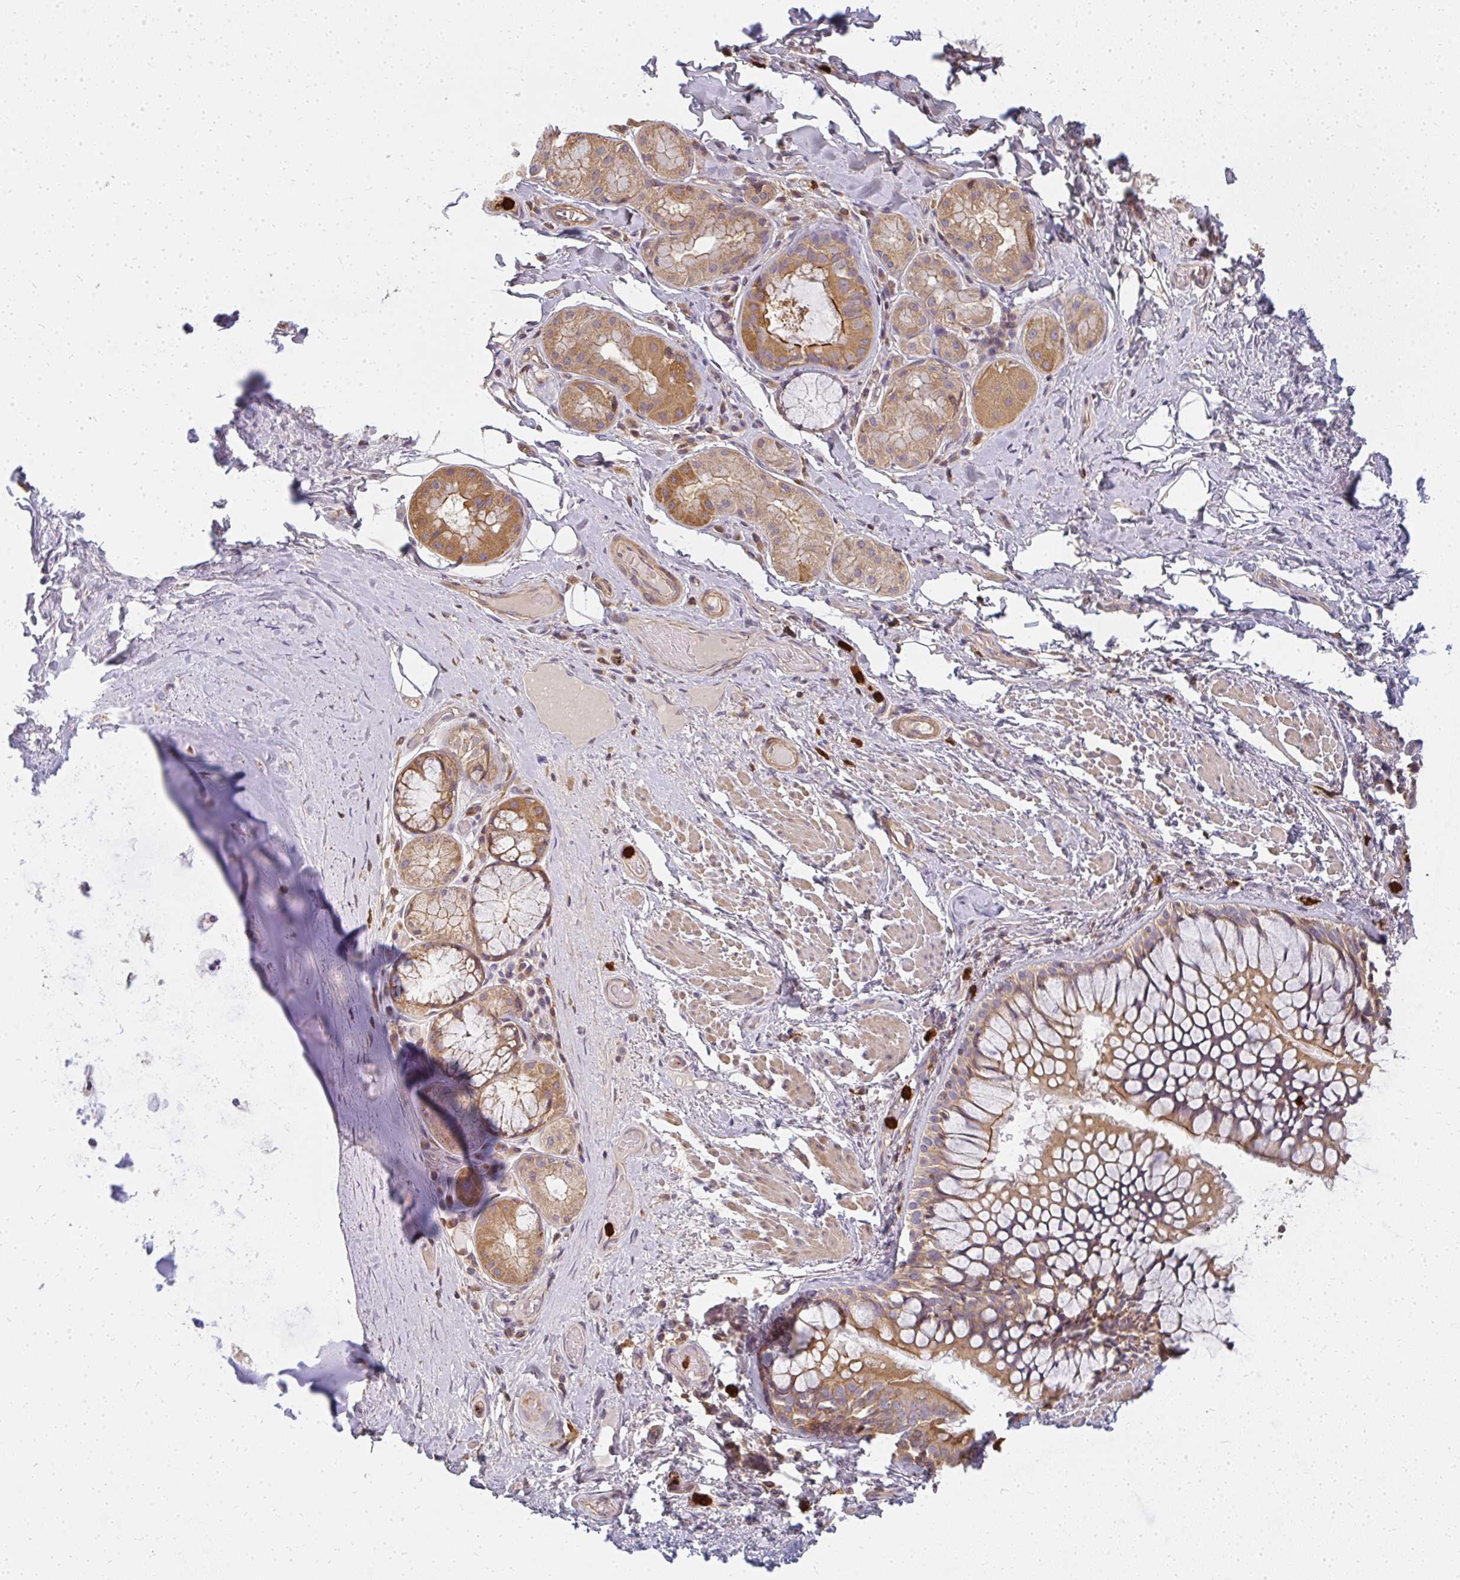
{"staining": {"intensity": "negative", "quantity": "none", "location": "none"}, "tissue": "adipose tissue", "cell_type": "Adipocytes", "image_type": "normal", "snomed": [{"axis": "morphology", "description": "Normal tissue, NOS"}, {"axis": "topography", "description": "Cartilage tissue"}, {"axis": "topography", "description": "Bronchus"}], "caption": "High power microscopy image of an immunohistochemistry (IHC) photomicrograph of normal adipose tissue, revealing no significant expression in adipocytes. (Stains: DAB IHC with hematoxylin counter stain, Microscopy: brightfield microscopy at high magnification).", "gene": "CNTRL", "patient": {"sex": "male", "age": 64}}